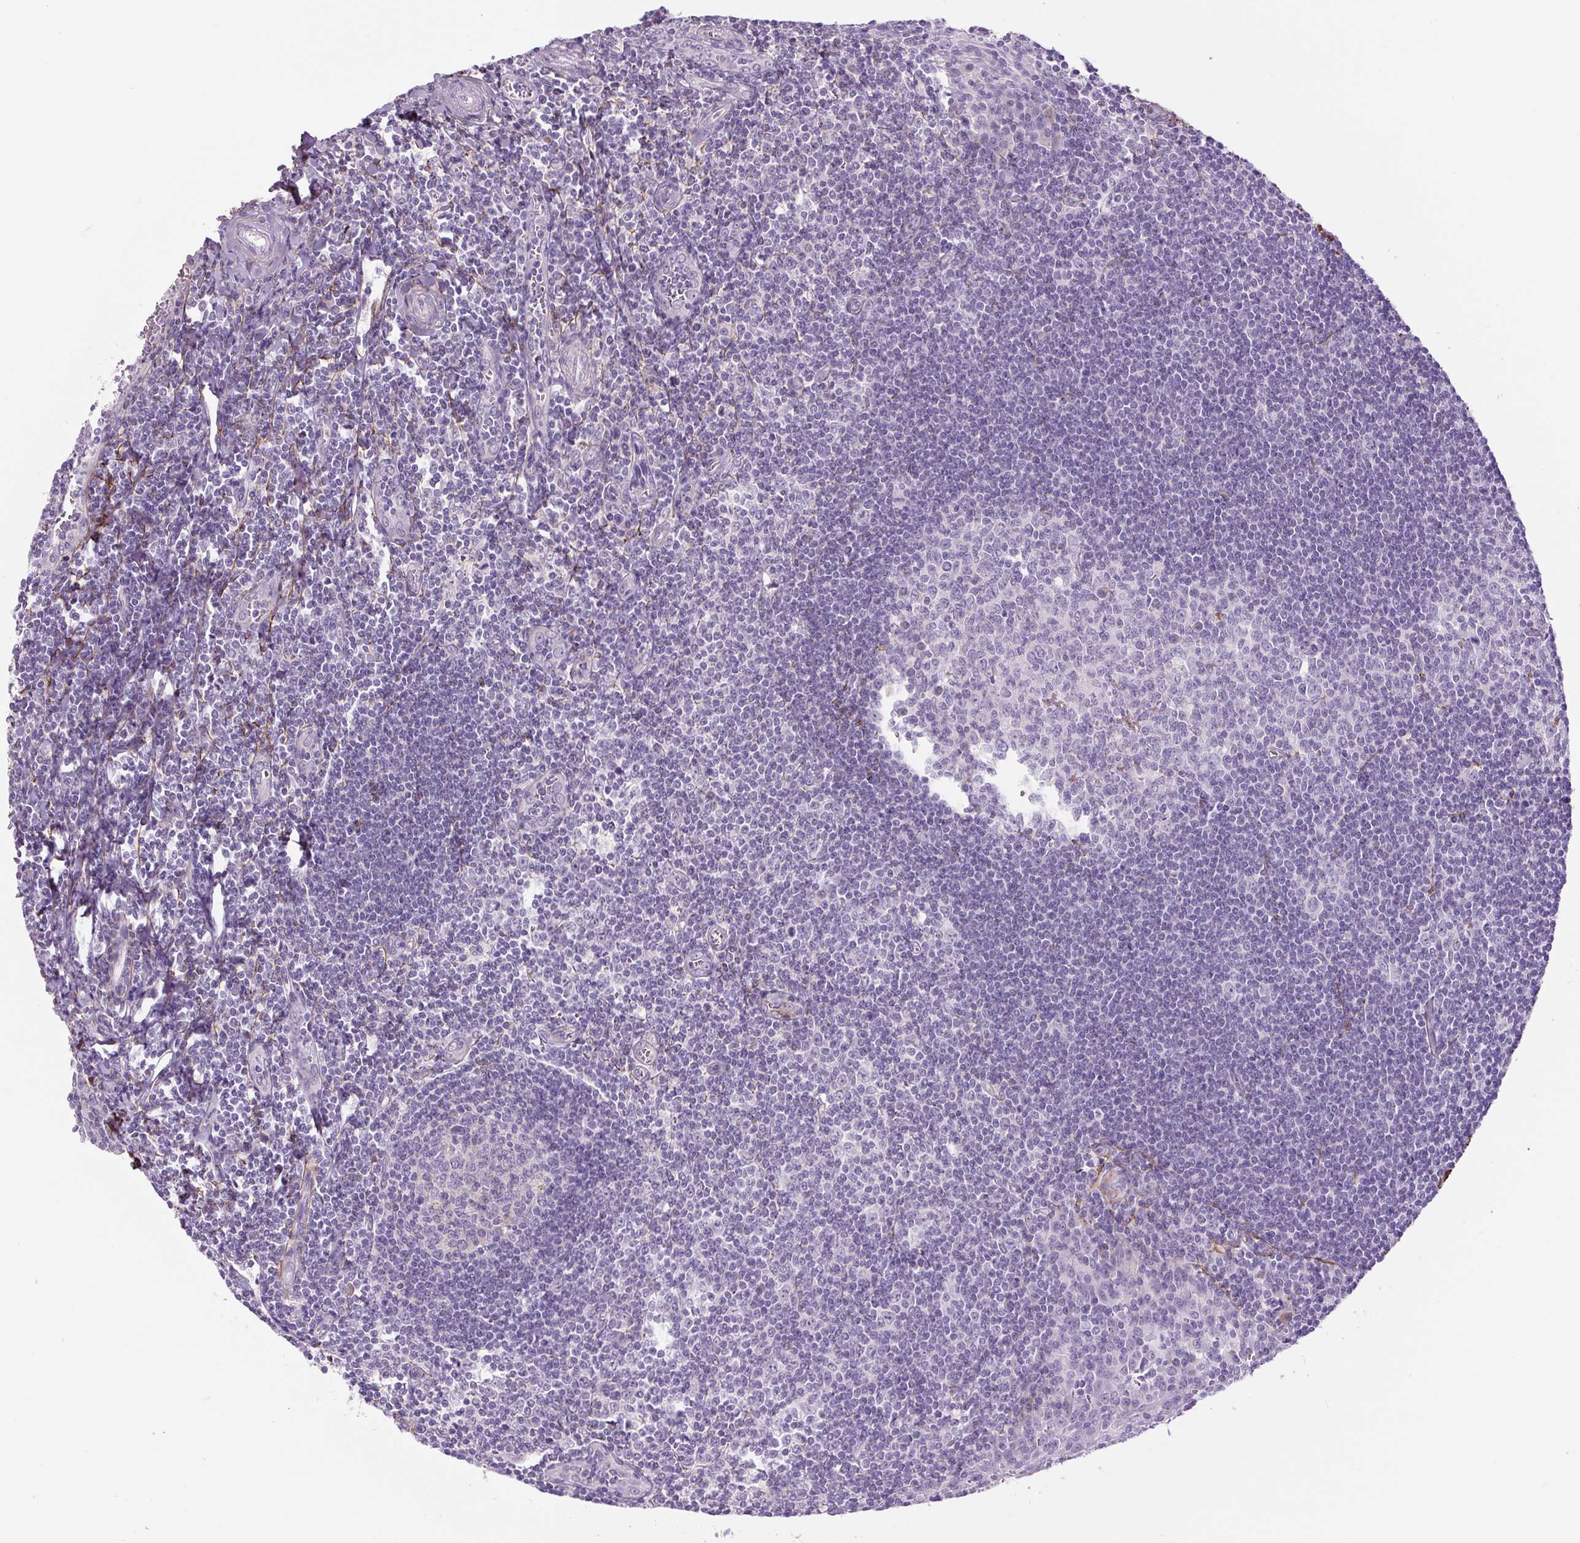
{"staining": {"intensity": "negative", "quantity": "none", "location": "none"}, "tissue": "tonsil", "cell_type": "Germinal center cells", "image_type": "normal", "snomed": [{"axis": "morphology", "description": "Normal tissue, NOS"}, {"axis": "topography", "description": "Tonsil"}], "caption": "Histopathology image shows no significant protein staining in germinal center cells of unremarkable tonsil. (Stains: DAB IHC with hematoxylin counter stain, Microscopy: brightfield microscopy at high magnification).", "gene": "FBN1", "patient": {"sex": "male", "age": 27}}